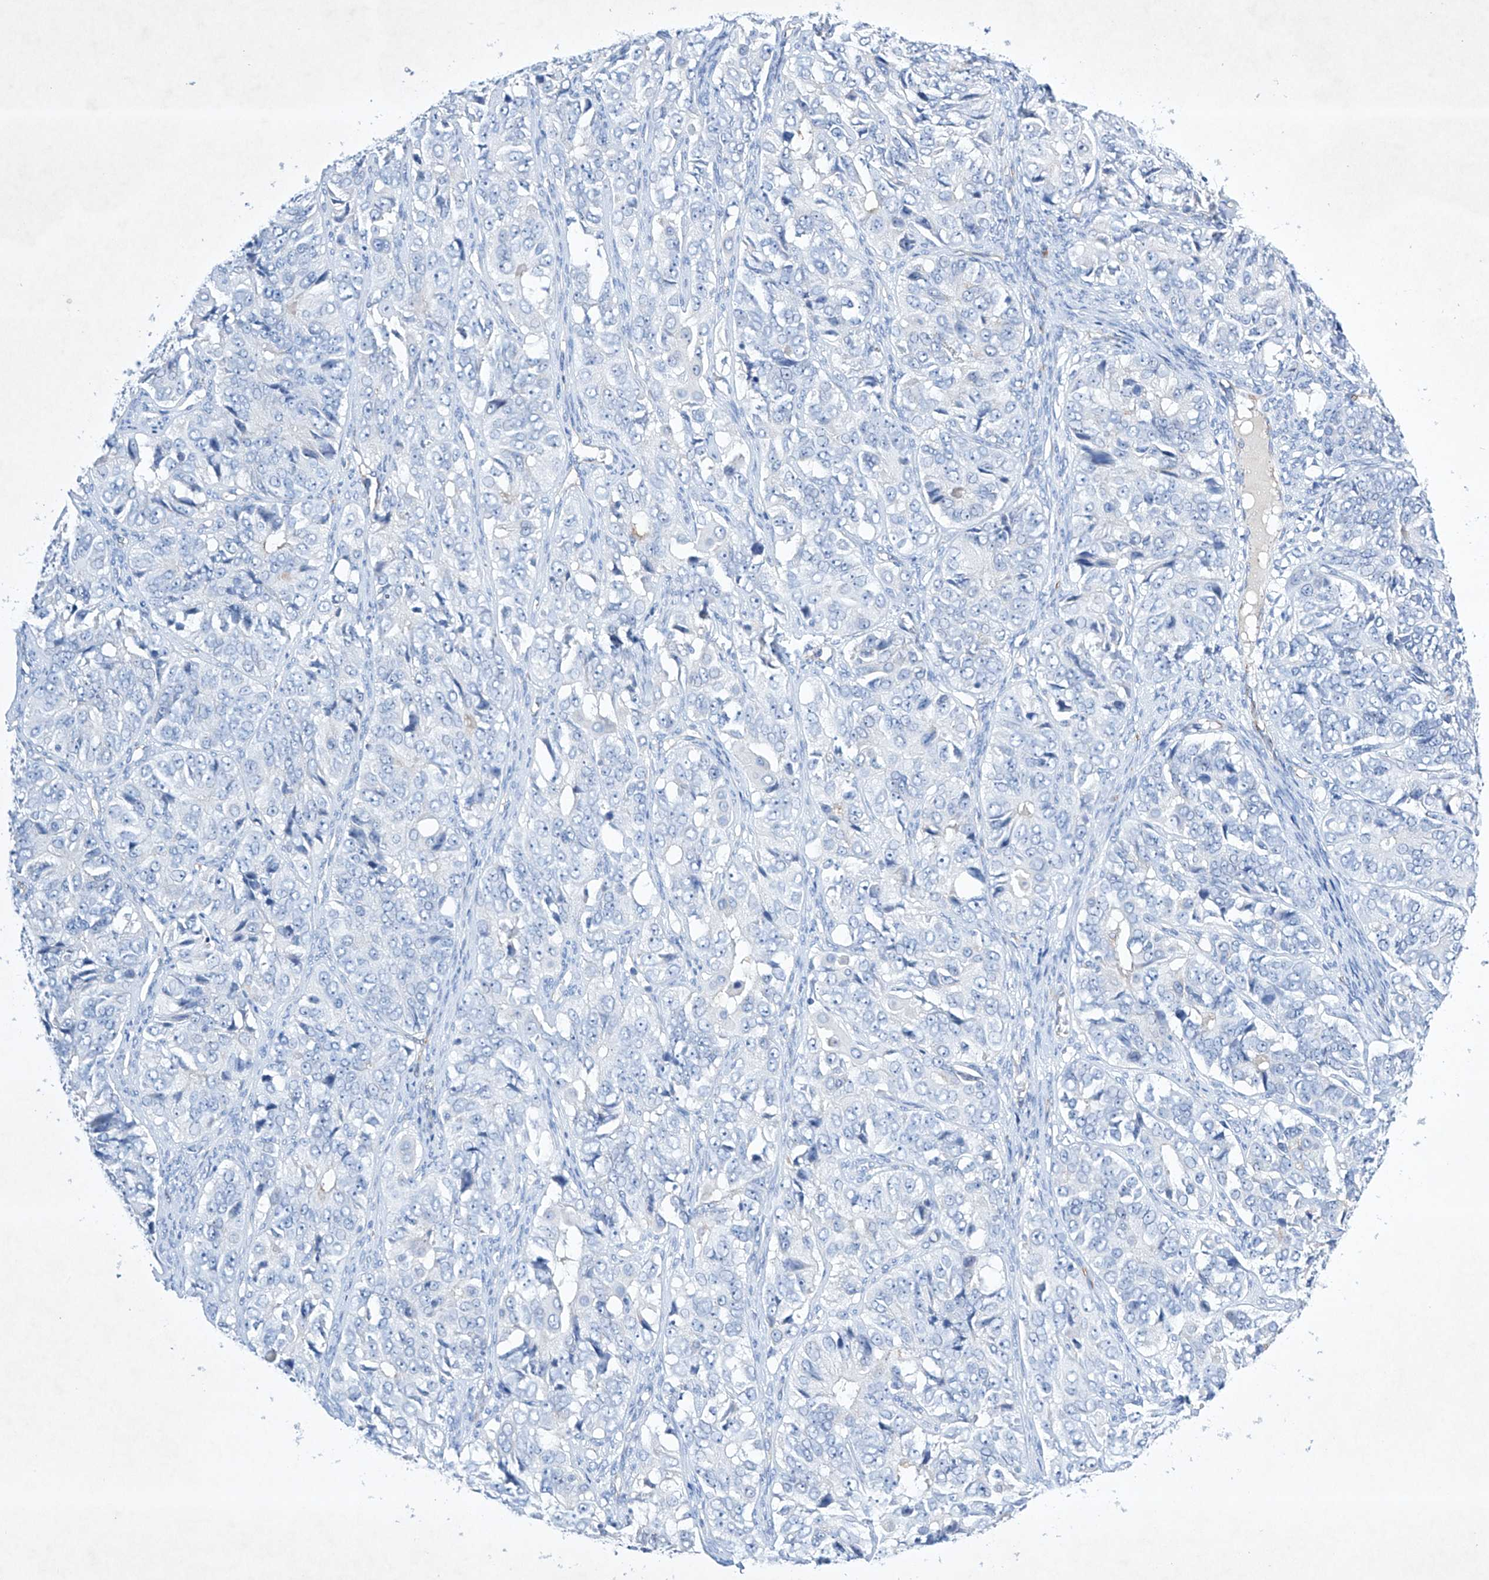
{"staining": {"intensity": "negative", "quantity": "none", "location": "none"}, "tissue": "ovarian cancer", "cell_type": "Tumor cells", "image_type": "cancer", "snomed": [{"axis": "morphology", "description": "Carcinoma, endometroid"}, {"axis": "topography", "description": "Ovary"}], "caption": "DAB (3,3'-diaminobenzidine) immunohistochemical staining of ovarian cancer (endometroid carcinoma) displays no significant expression in tumor cells.", "gene": "ETV7", "patient": {"sex": "female", "age": 51}}